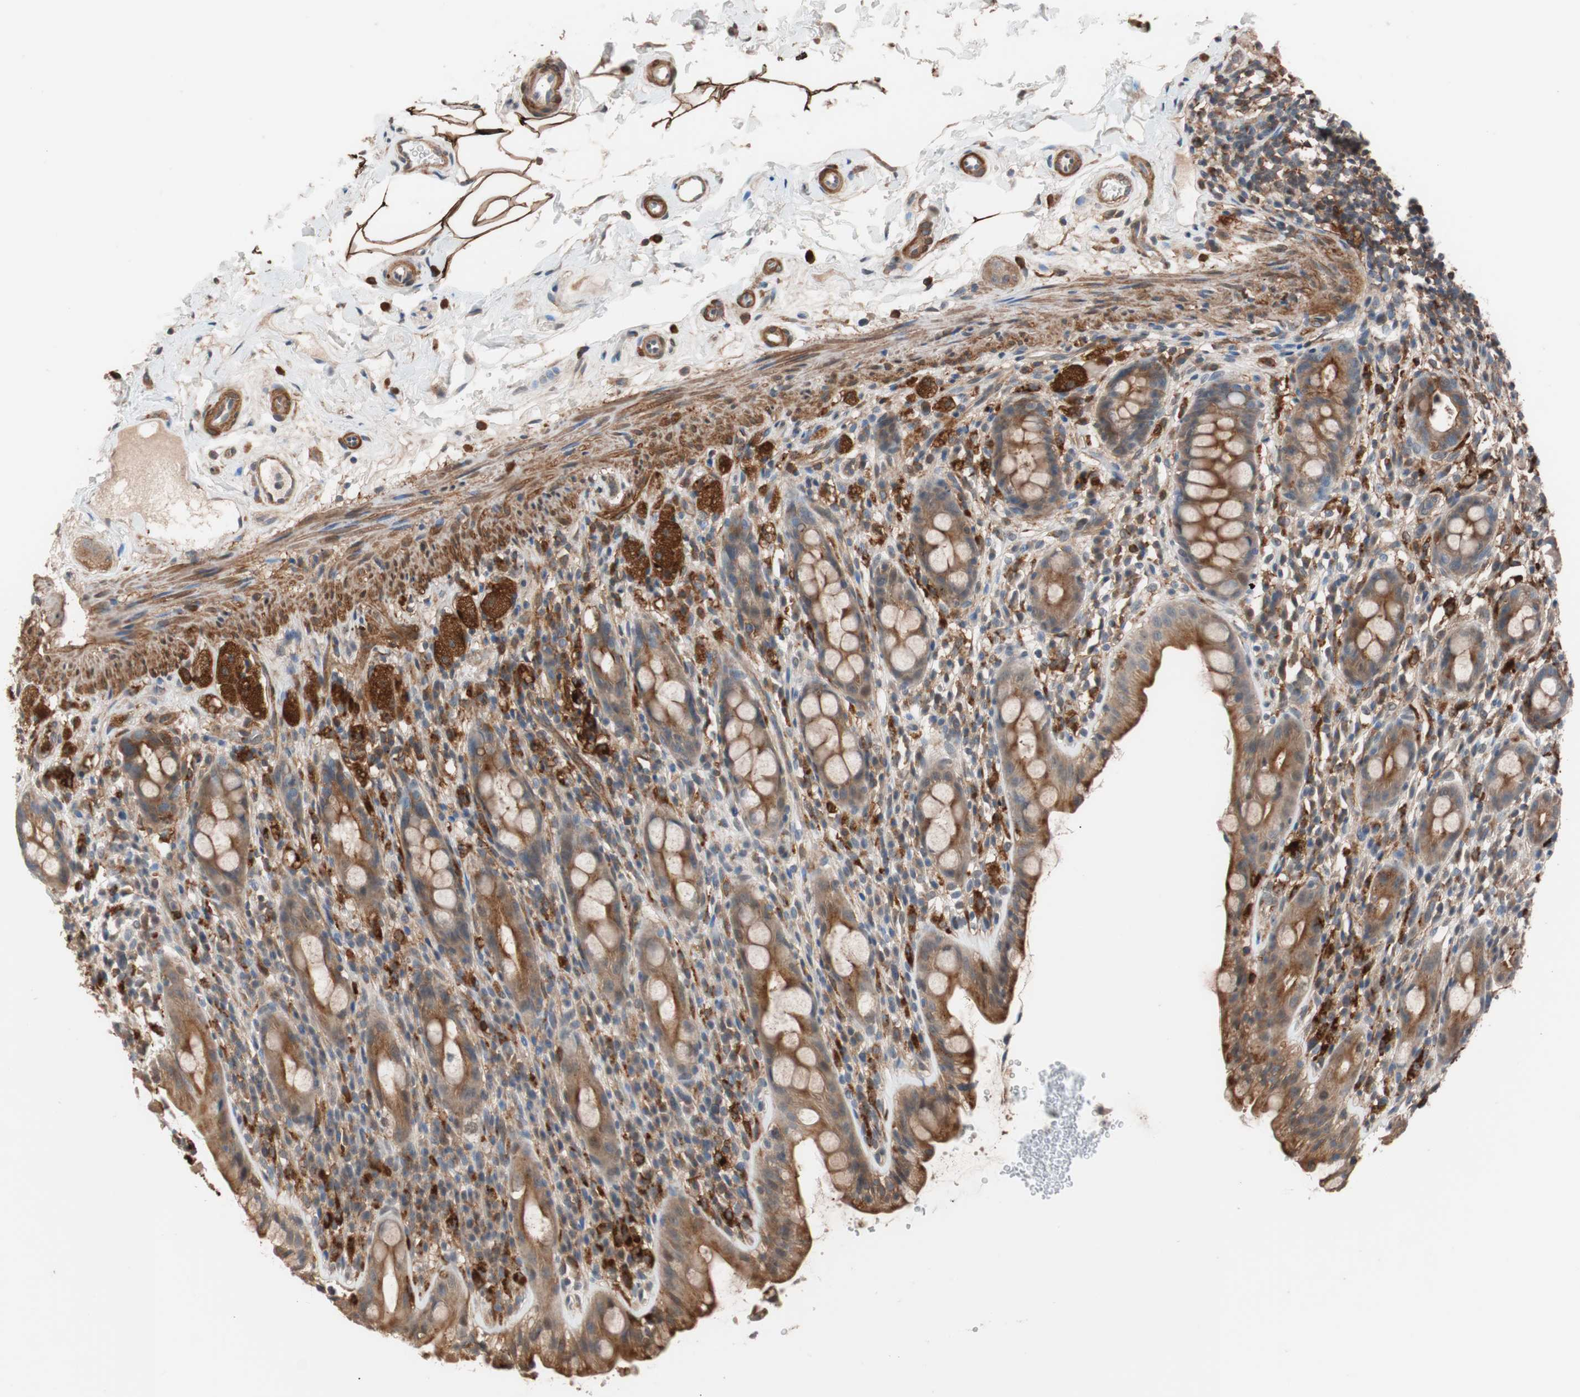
{"staining": {"intensity": "moderate", "quantity": ">75%", "location": "cytoplasmic/membranous"}, "tissue": "rectum", "cell_type": "Glandular cells", "image_type": "normal", "snomed": [{"axis": "morphology", "description": "Normal tissue, NOS"}, {"axis": "topography", "description": "Rectum"}], "caption": "The photomicrograph demonstrates a brown stain indicating the presence of a protein in the cytoplasmic/membranous of glandular cells in rectum. (Stains: DAB (3,3'-diaminobenzidine) in brown, nuclei in blue, Microscopy: brightfield microscopy at high magnification).", "gene": "LITAF", "patient": {"sex": "male", "age": 44}}